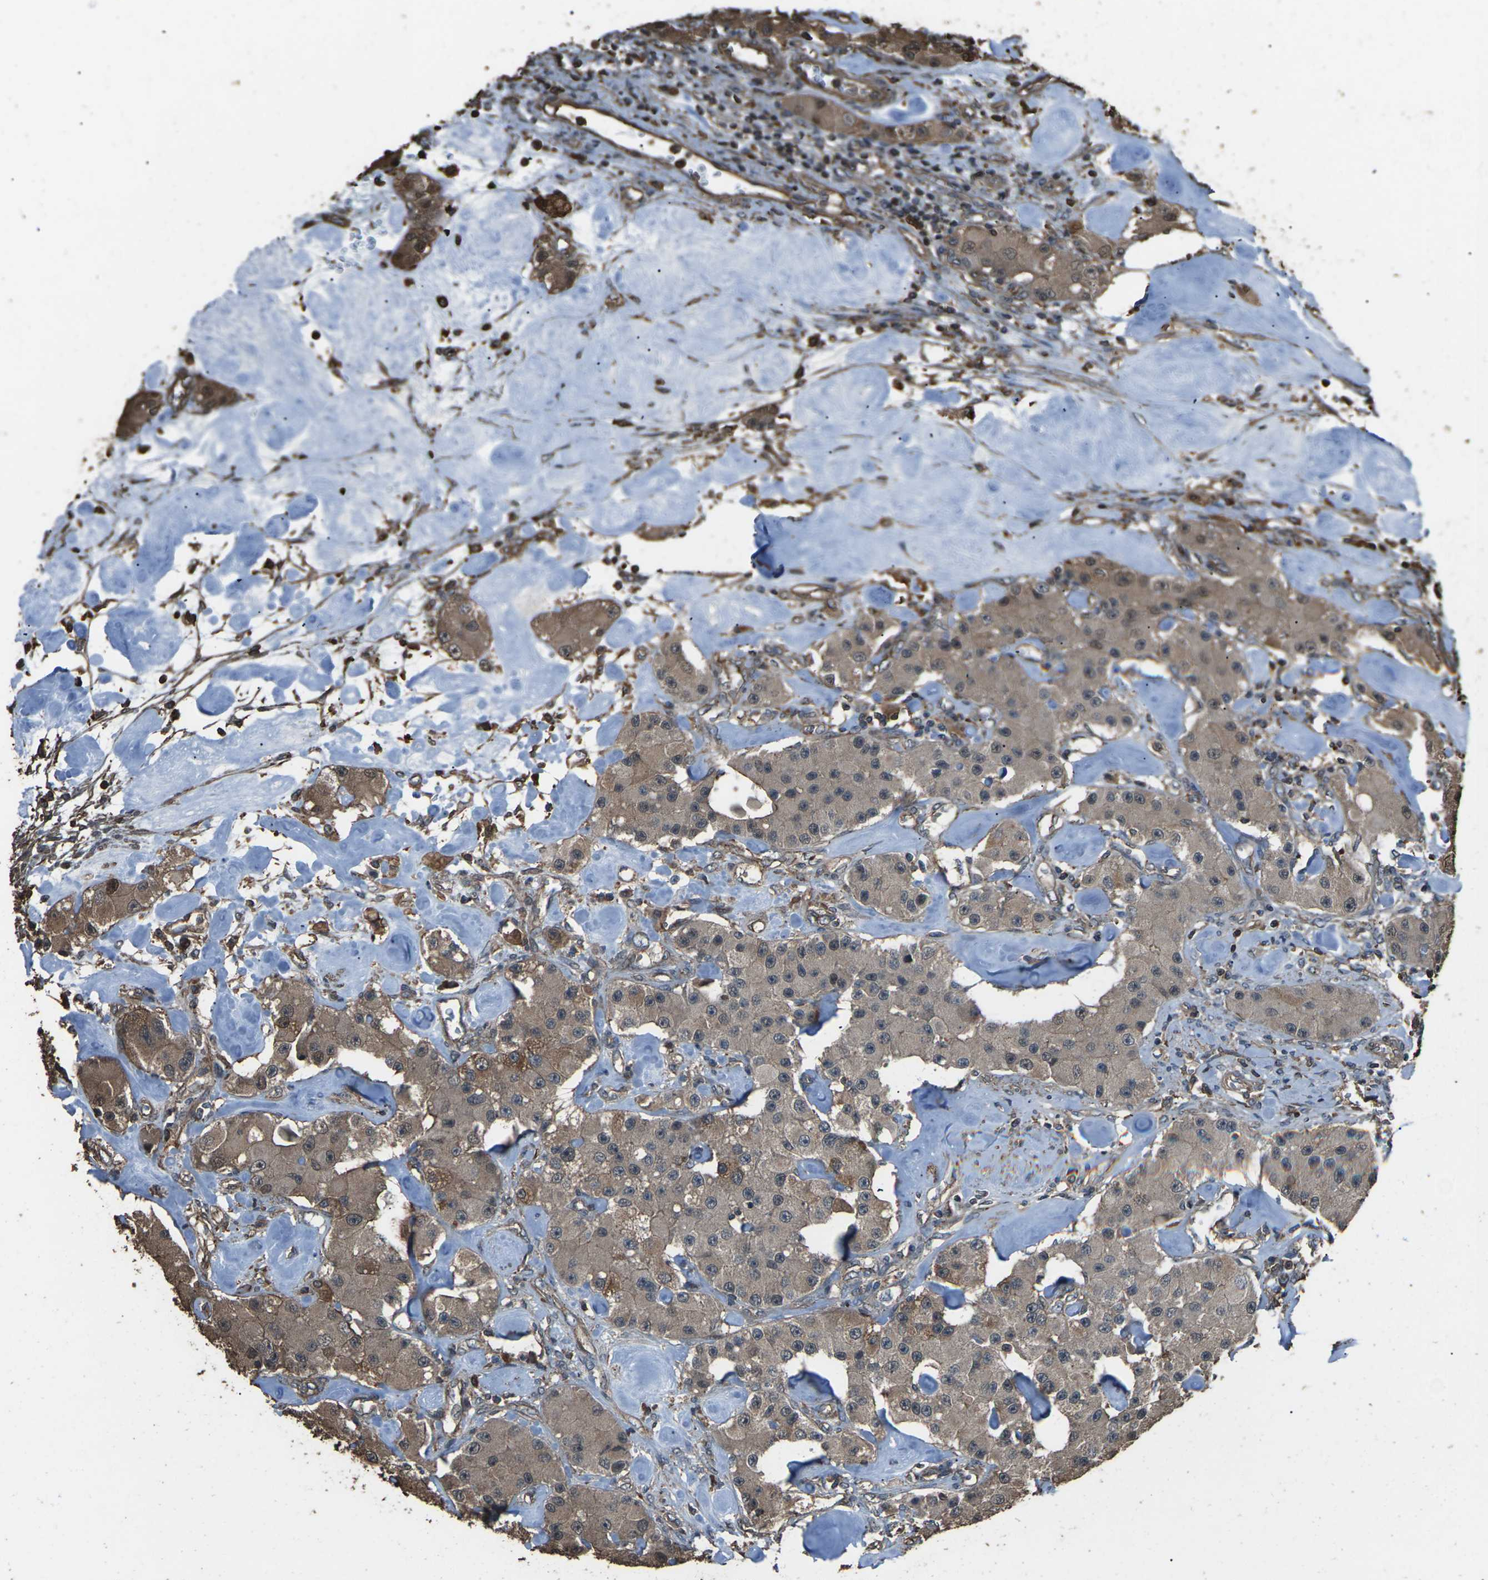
{"staining": {"intensity": "moderate", "quantity": ">75%", "location": "cytoplasmic/membranous"}, "tissue": "carcinoid", "cell_type": "Tumor cells", "image_type": "cancer", "snomed": [{"axis": "morphology", "description": "Carcinoid, malignant, NOS"}, {"axis": "topography", "description": "Pancreas"}], "caption": "Immunohistochemistry image of neoplastic tissue: human carcinoid (malignant) stained using immunohistochemistry (IHC) exhibits medium levels of moderate protein expression localized specifically in the cytoplasmic/membranous of tumor cells, appearing as a cytoplasmic/membranous brown color.", "gene": "DHPS", "patient": {"sex": "male", "age": 41}}